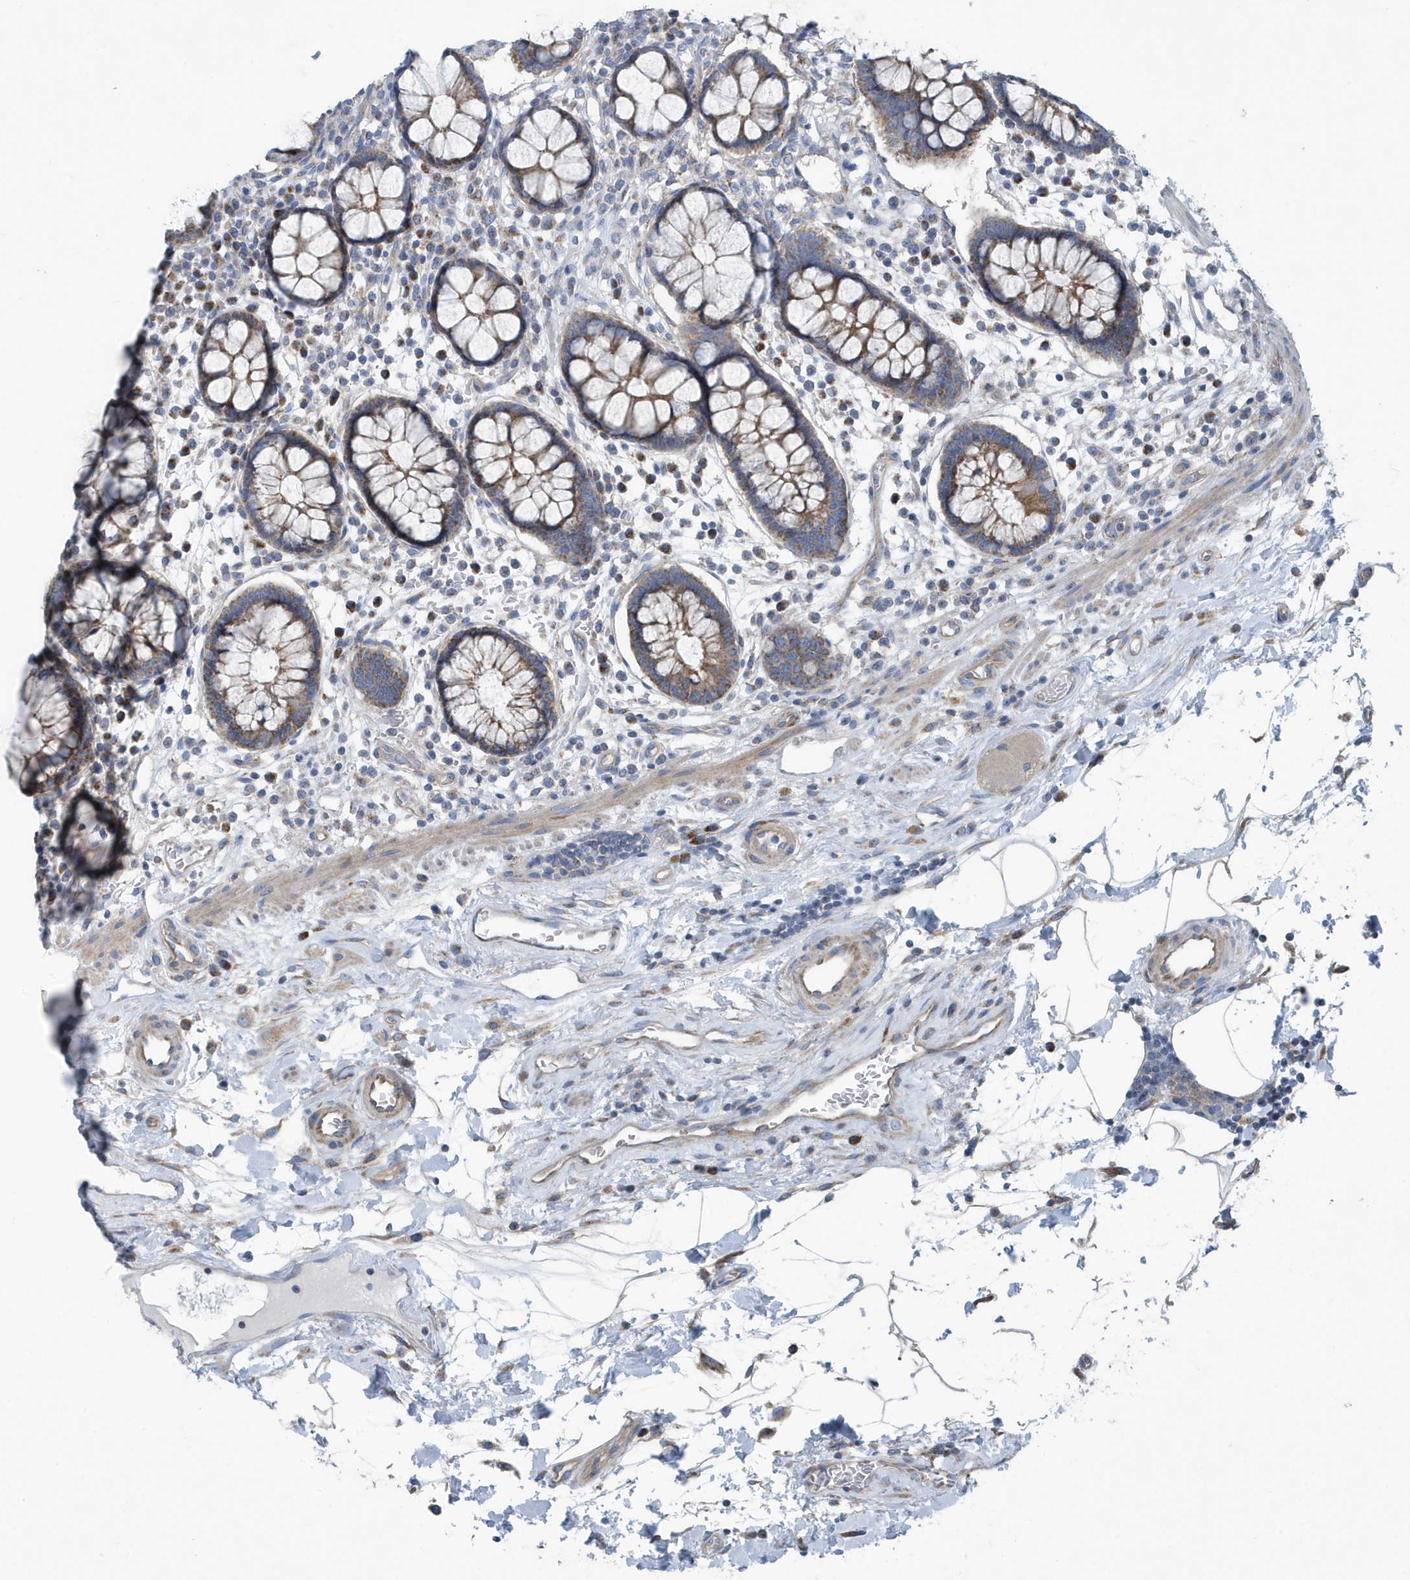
{"staining": {"intensity": "negative", "quantity": "none", "location": "none"}, "tissue": "colon", "cell_type": "Endothelial cells", "image_type": "normal", "snomed": [{"axis": "morphology", "description": "Normal tissue, NOS"}, {"axis": "topography", "description": "Colon"}], "caption": "Photomicrograph shows no significant protein positivity in endothelial cells of unremarkable colon.", "gene": "PPM1M", "patient": {"sex": "female", "age": 79}}